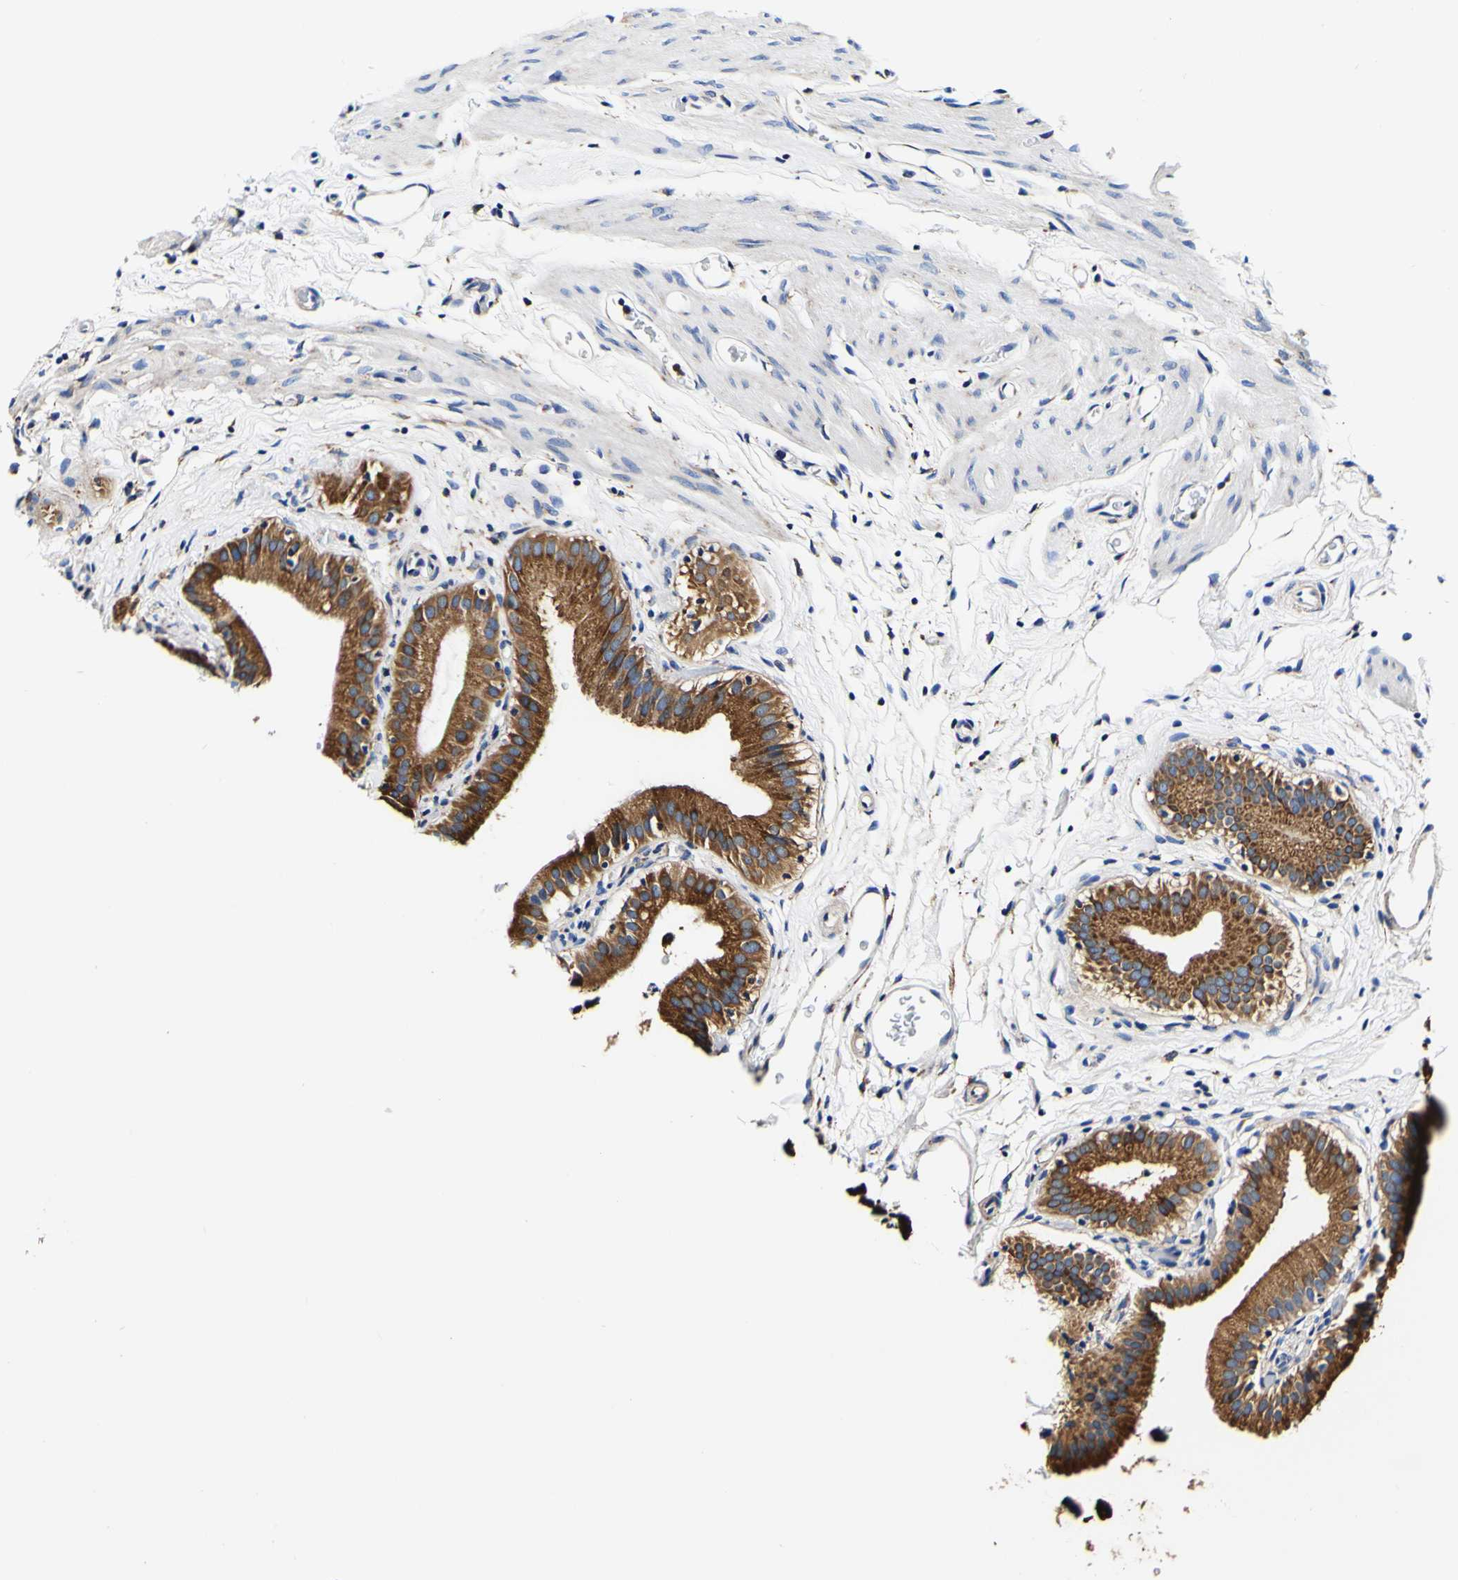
{"staining": {"intensity": "strong", "quantity": ">75%", "location": "cytoplasmic/membranous"}, "tissue": "gallbladder", "cell_type": "Glandular cells", "image_type": "normal", "snomed": [{"axis": "morphology", "description": "Normal tissue, NOS"}, {"axis": "topography", "description": "Gallbladder"}], "caption": "High-power microscopy captured an IHC image of benign gallbladder, revealing strong cytoplasmic/membranous staining in approximately >75% of glandular cells. The staining is performed using DAB (3,3'-diaminobenzidine) brown chromogen to label protein expression. The nuclei are counter-stained blue using hematoxylin.", "gene": "P4HB", "patient": {"sex": "male", "age": 54}}